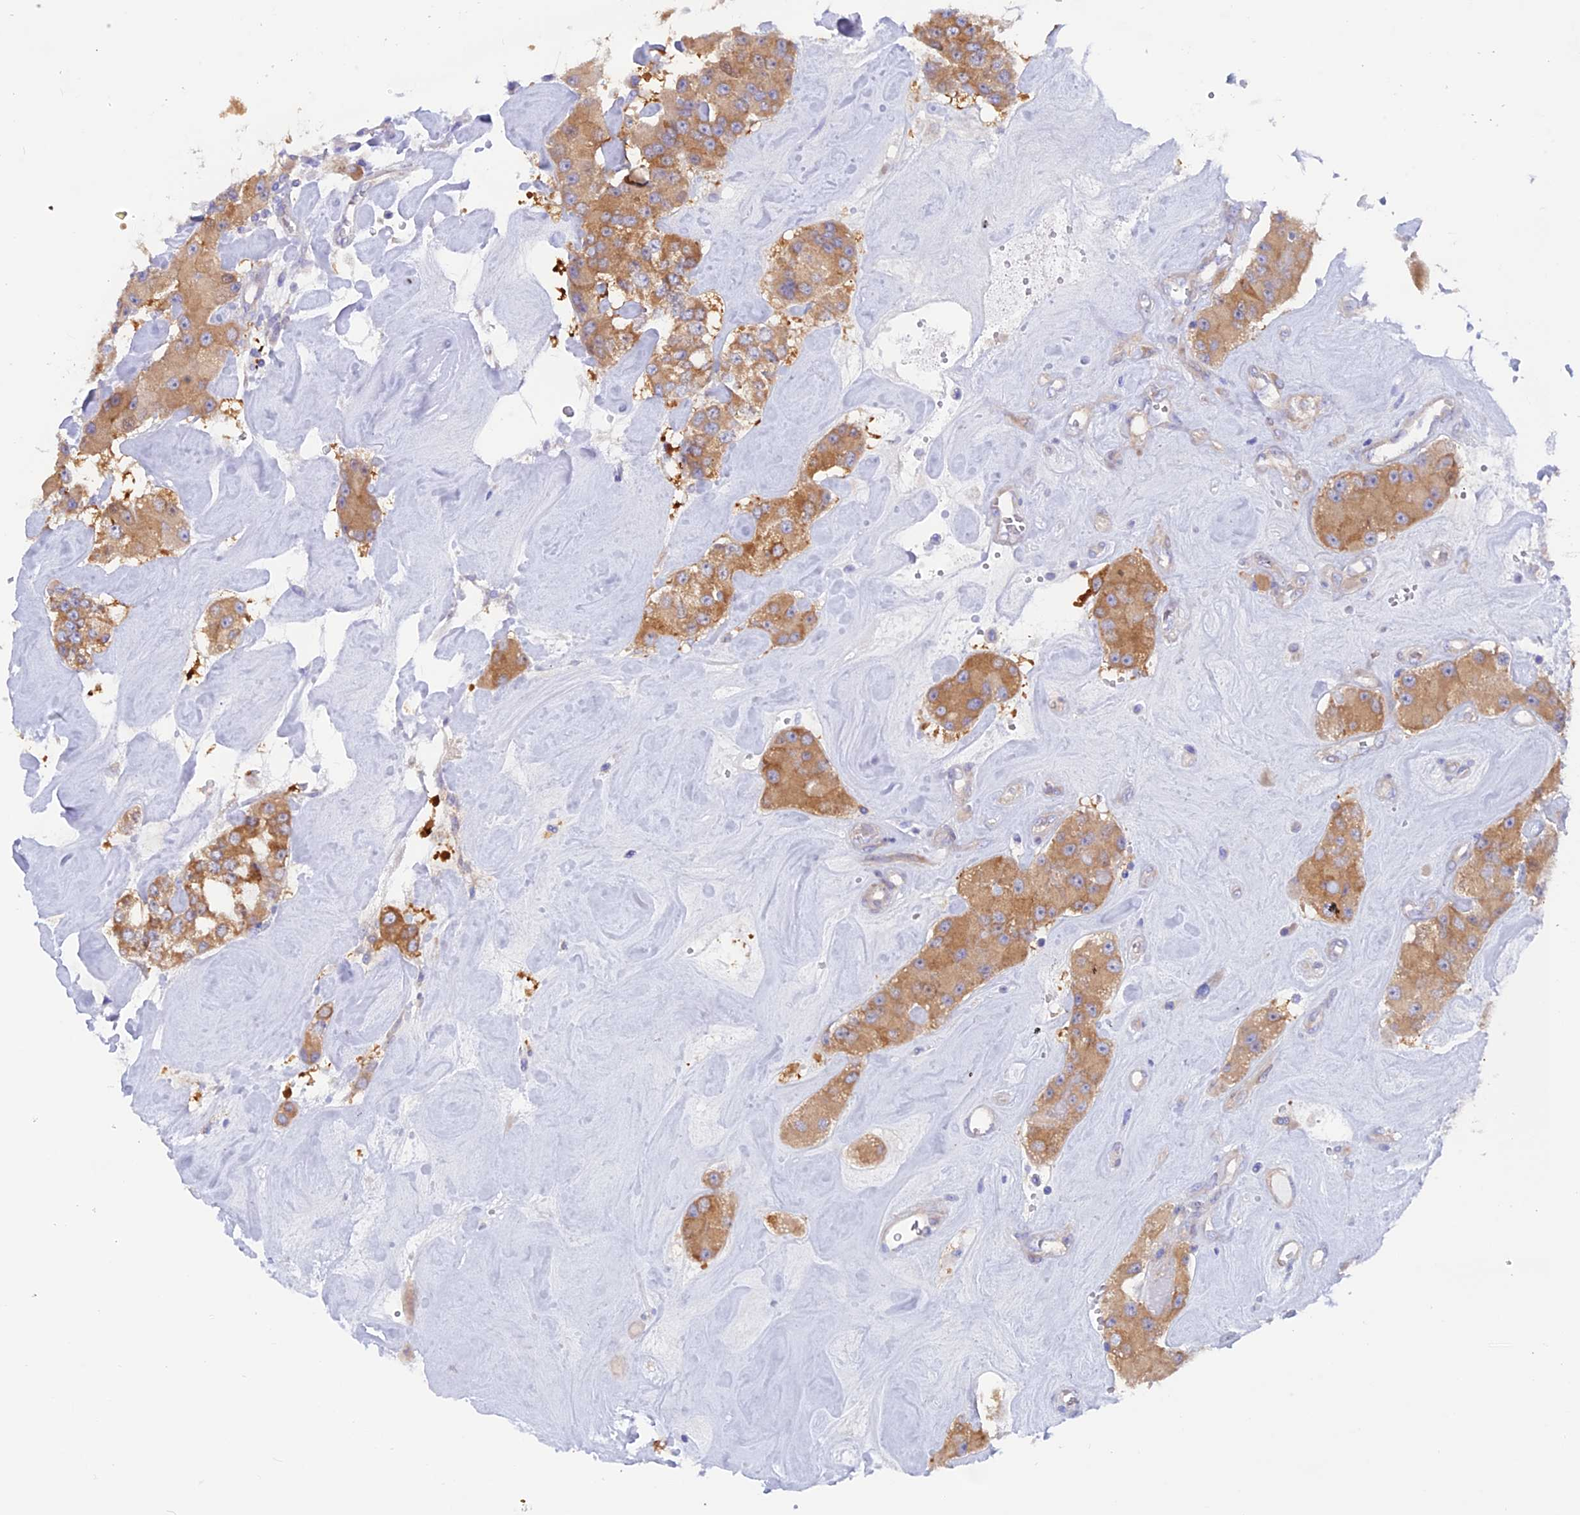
{"staining": {"intensity": "moderate", "quantity": ">75%", "location": "cytoplasmic/membranous"}, "tissue": "carcinoid", "cell_type": "Tumor cells", "image_type": "cancer", "snomed": [{"axis": "morphology", "description": "Carcinoid, malignant, NOS"}, {"axis": "topography", "description": "Pancreas"}], "caption": "High-power microscopy captured an IHC histopathology image of malignant carcinoid, revealing moderate cytoplasmic/membranous expression in approximately >75% of tumor cells.", "gene": "LZTFL1", "patient": {"sex": "male", "age": 41}}